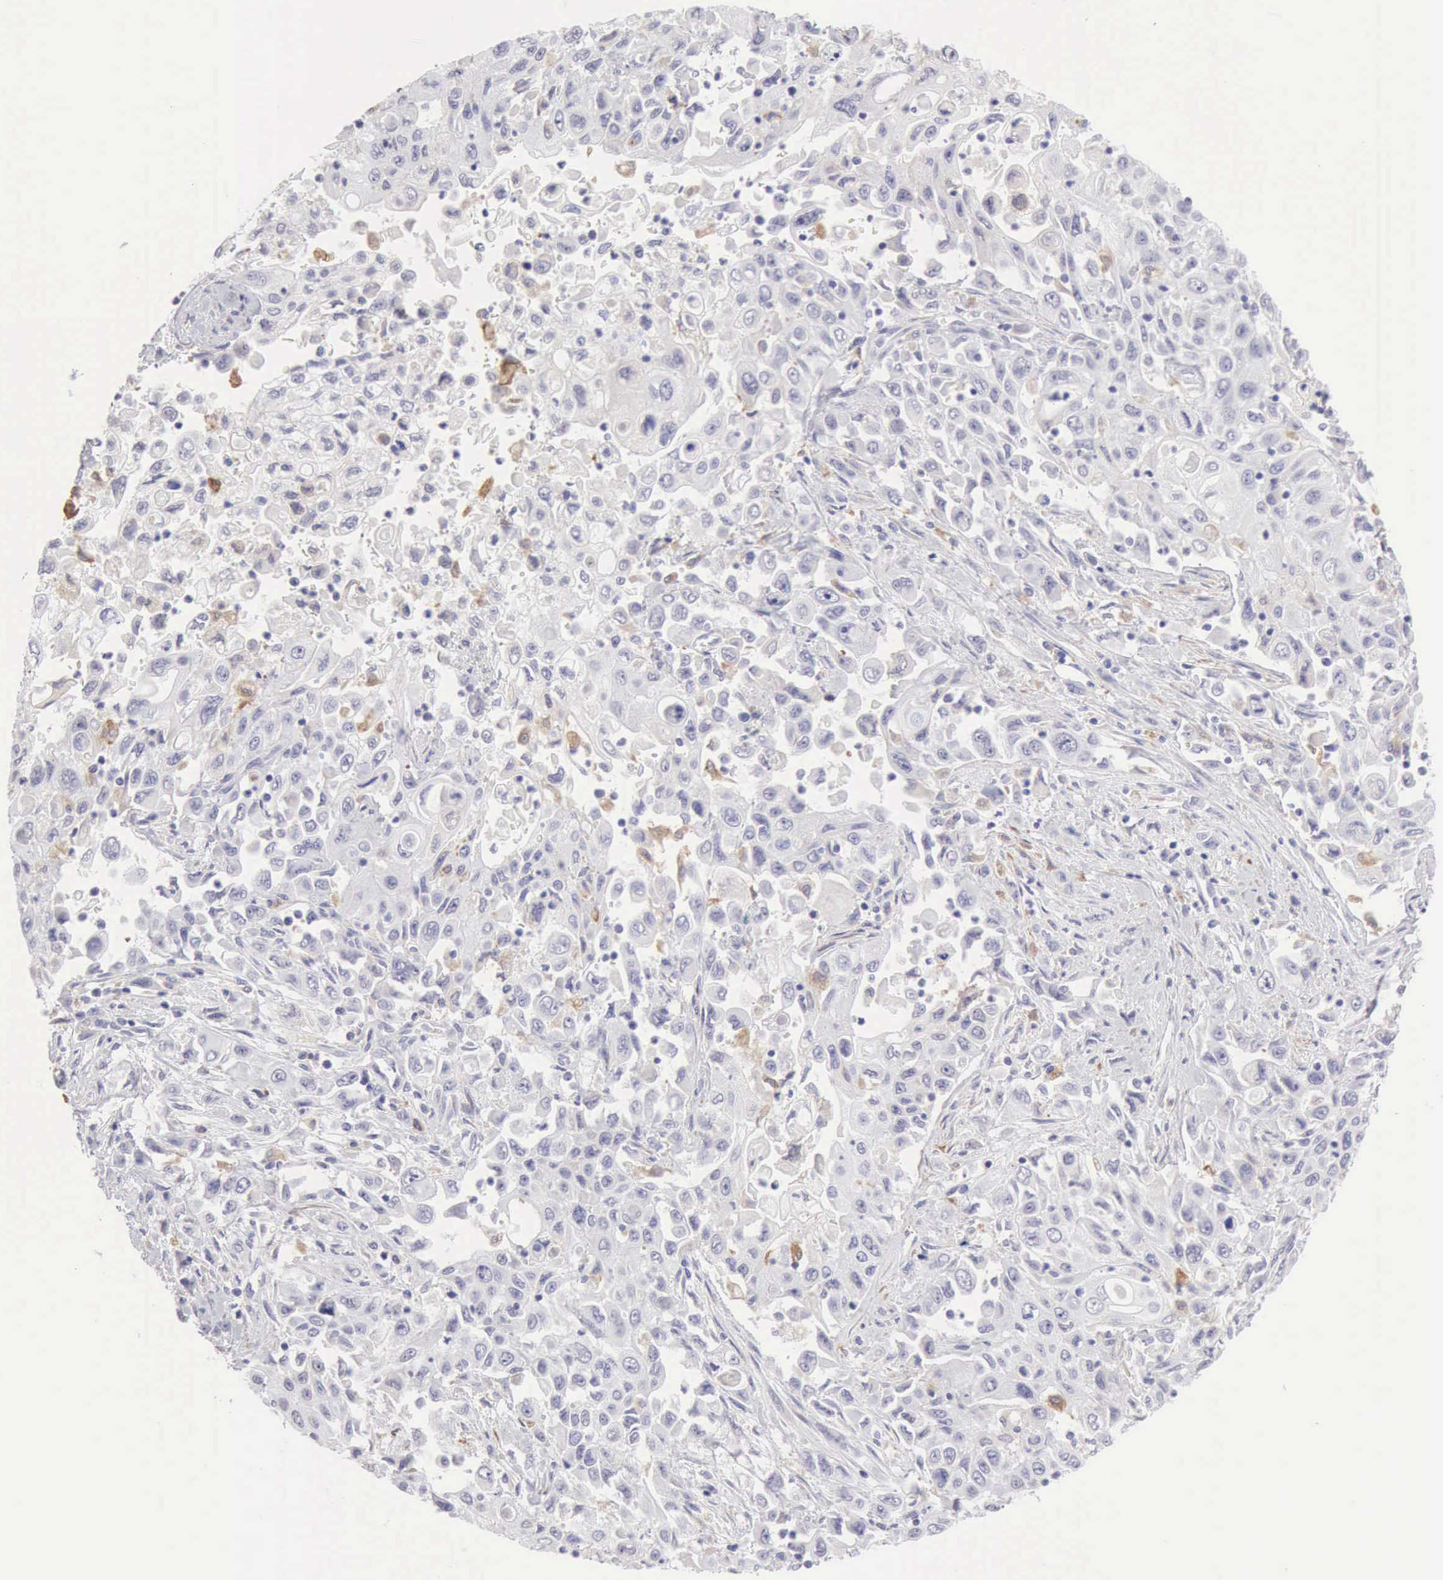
{"staining": {"intensity": "negative", "quantity": "none", "location": "none"}, "tissue": "pancreatic cancer", "cell_type": "Tumor cells", "image_type": "cancer", "snomed": [{"axis": "morphology", "description": "Adenocarcinoma, NOS"}, {"axis": "topography", "description": "Pancreas"}], "caption": "Human pancreatic adenocarcinoma stained for a protein using immunohistochemistry (IHC) reveals no staining in tumor cells.", "gene": "RNASE1", "patient": {"sex": "male", "age": 70}}